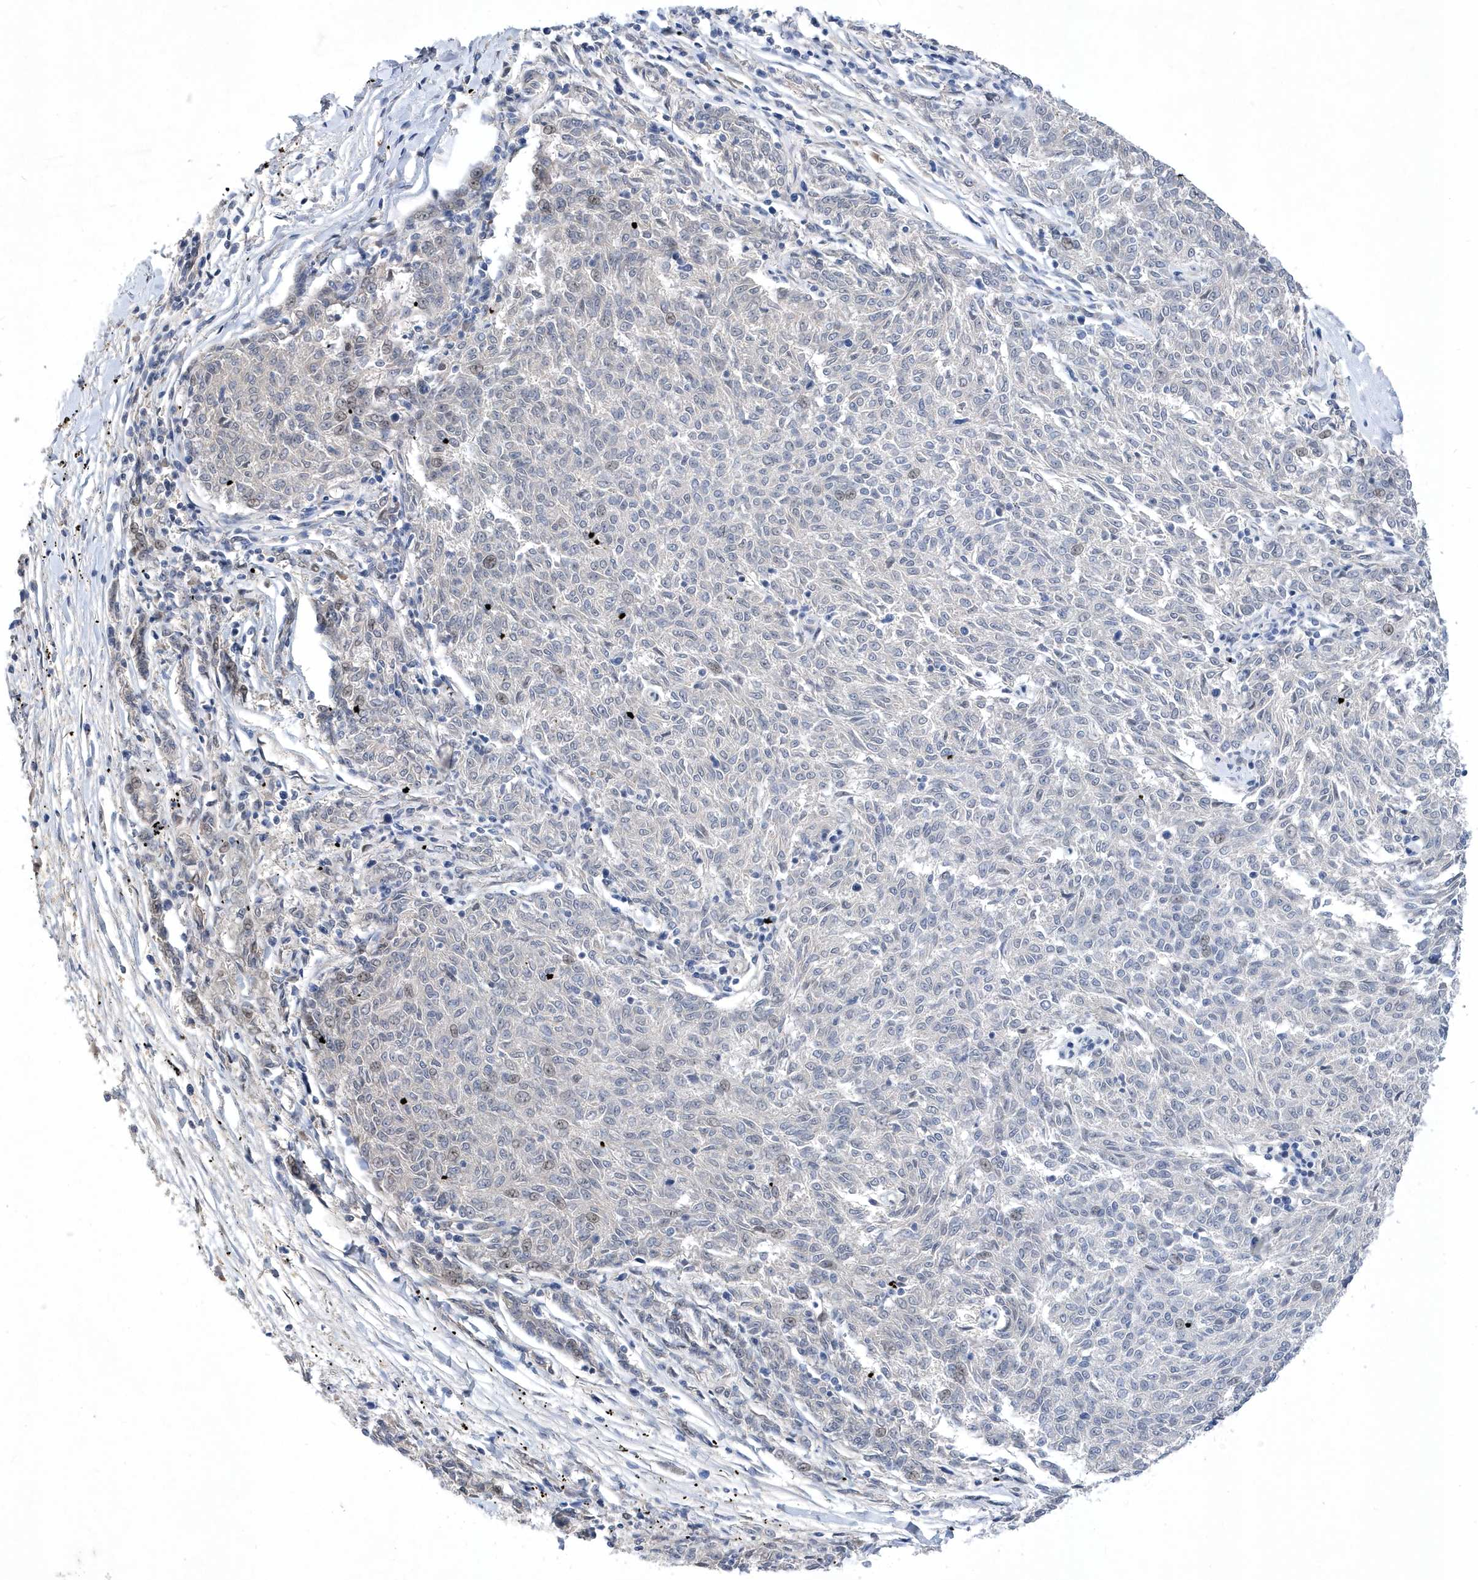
{"staining": {"intensity": "negative", "quantity": "none", "location": "none"}, "tissue": "melanoma", "cell_type": "Tumor cells", "image_type": "cancer", "snomed": [{"axis": "morphology", "description": "Malignant melanoma, NOS"}, {"axis": "topography", "description": "Skin"}], "caption": "High power microscopy micrograph of an IHC image of melanoma, revealing no significant staining in tumor cells. The staining is performed using DAB (3,3'-diaminobenzidine) brown chromogen with nuclei counter-stained in using hematoxylin.", "gene": "ZNF875", "patient": {"sex": "female", "age": 72}}